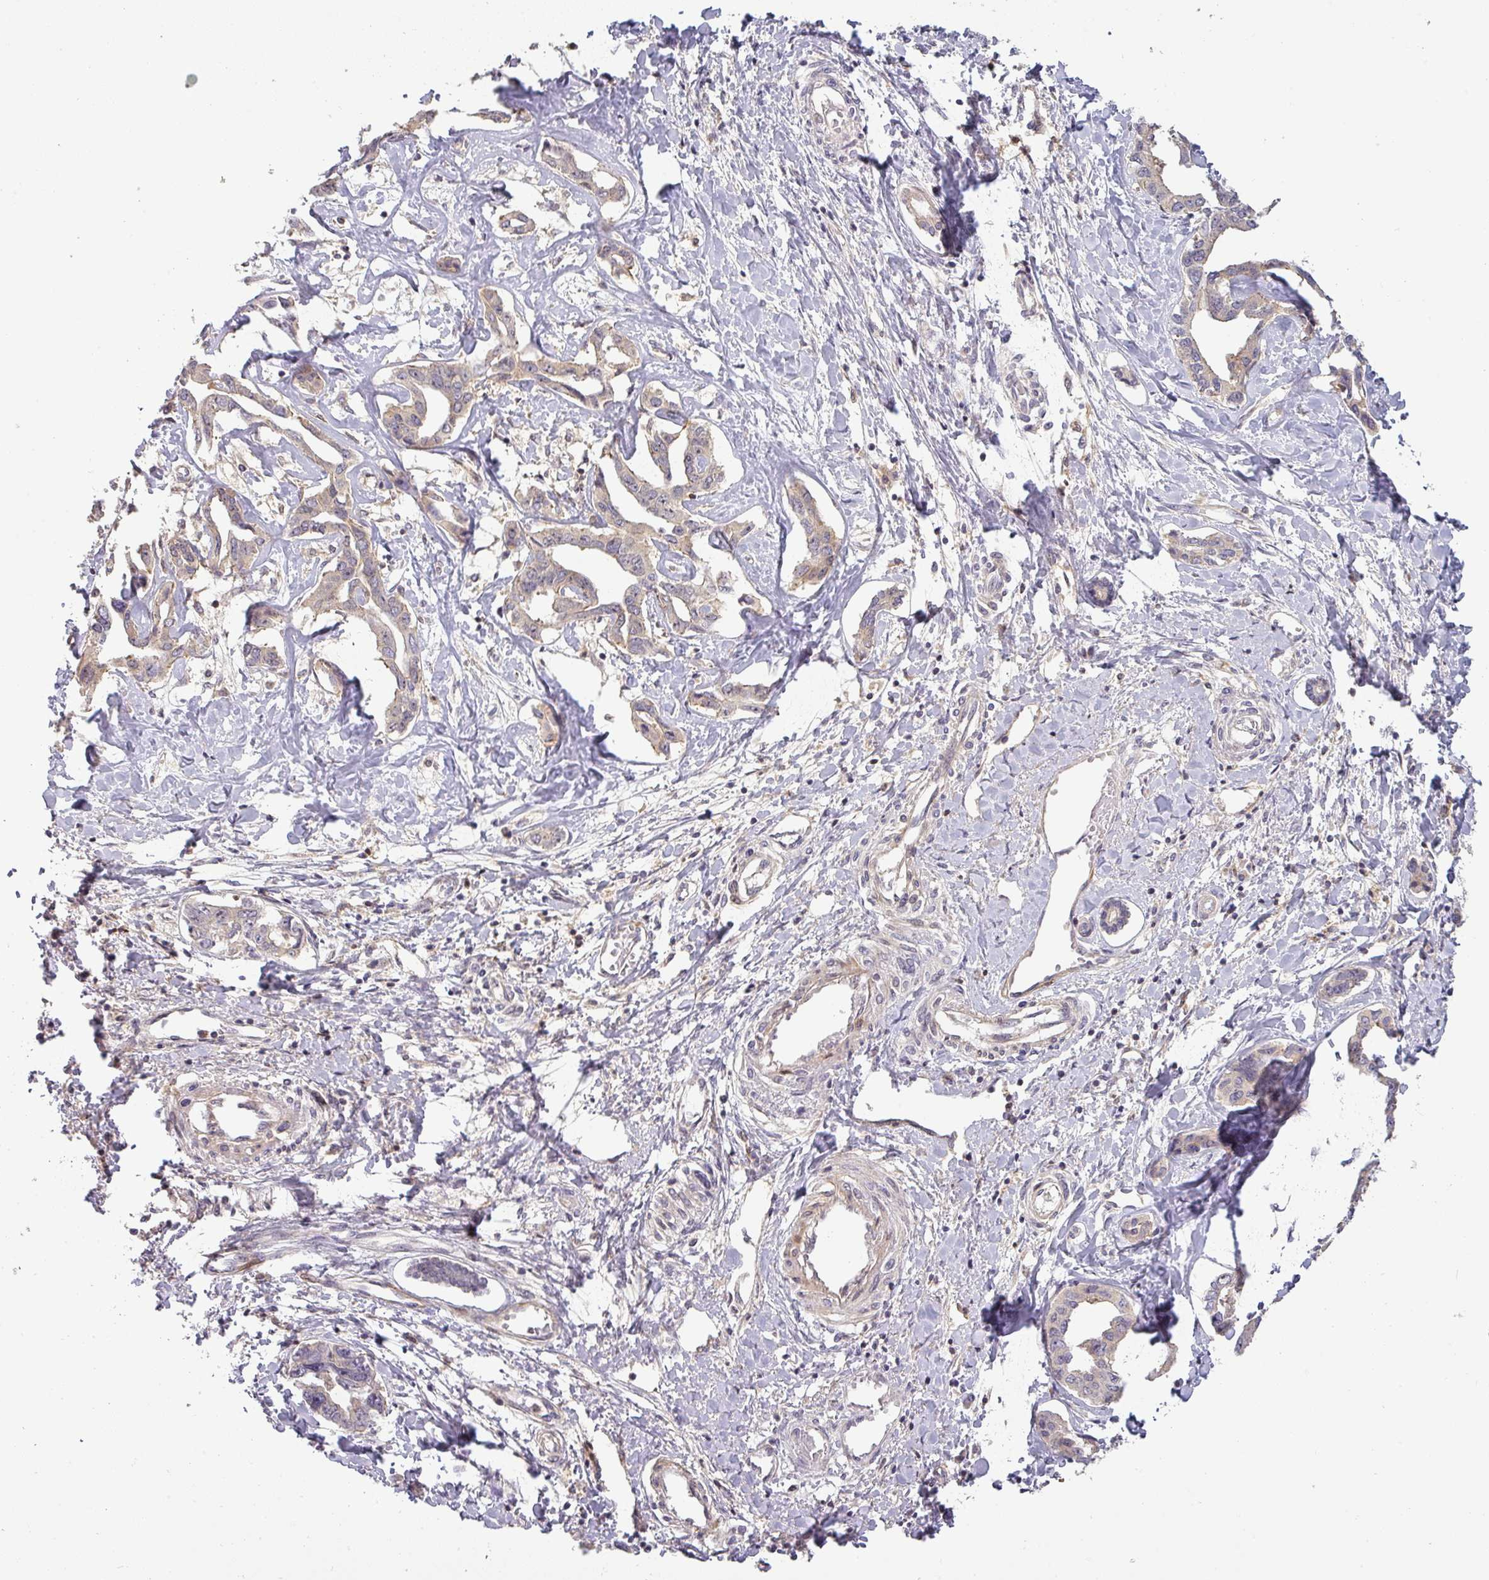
{"staining": {"intensity": "negative", "quantity": "none", "location": "none"}, "tissue": "liver cancer", "cell_type": "Tumor cells", "image_type": "cancer", "snomed": [{"axis": "morphology", "description": "Cholangiocarcinoma"}, {"axis": "topography", "description": "Liver"}], "caption": "Human liver cancer stained for a protein using immunohistochemistry reveals no positivity in tumor cells.", "gene": "NIN", "patient": {"sex": "male", "age": 59}}